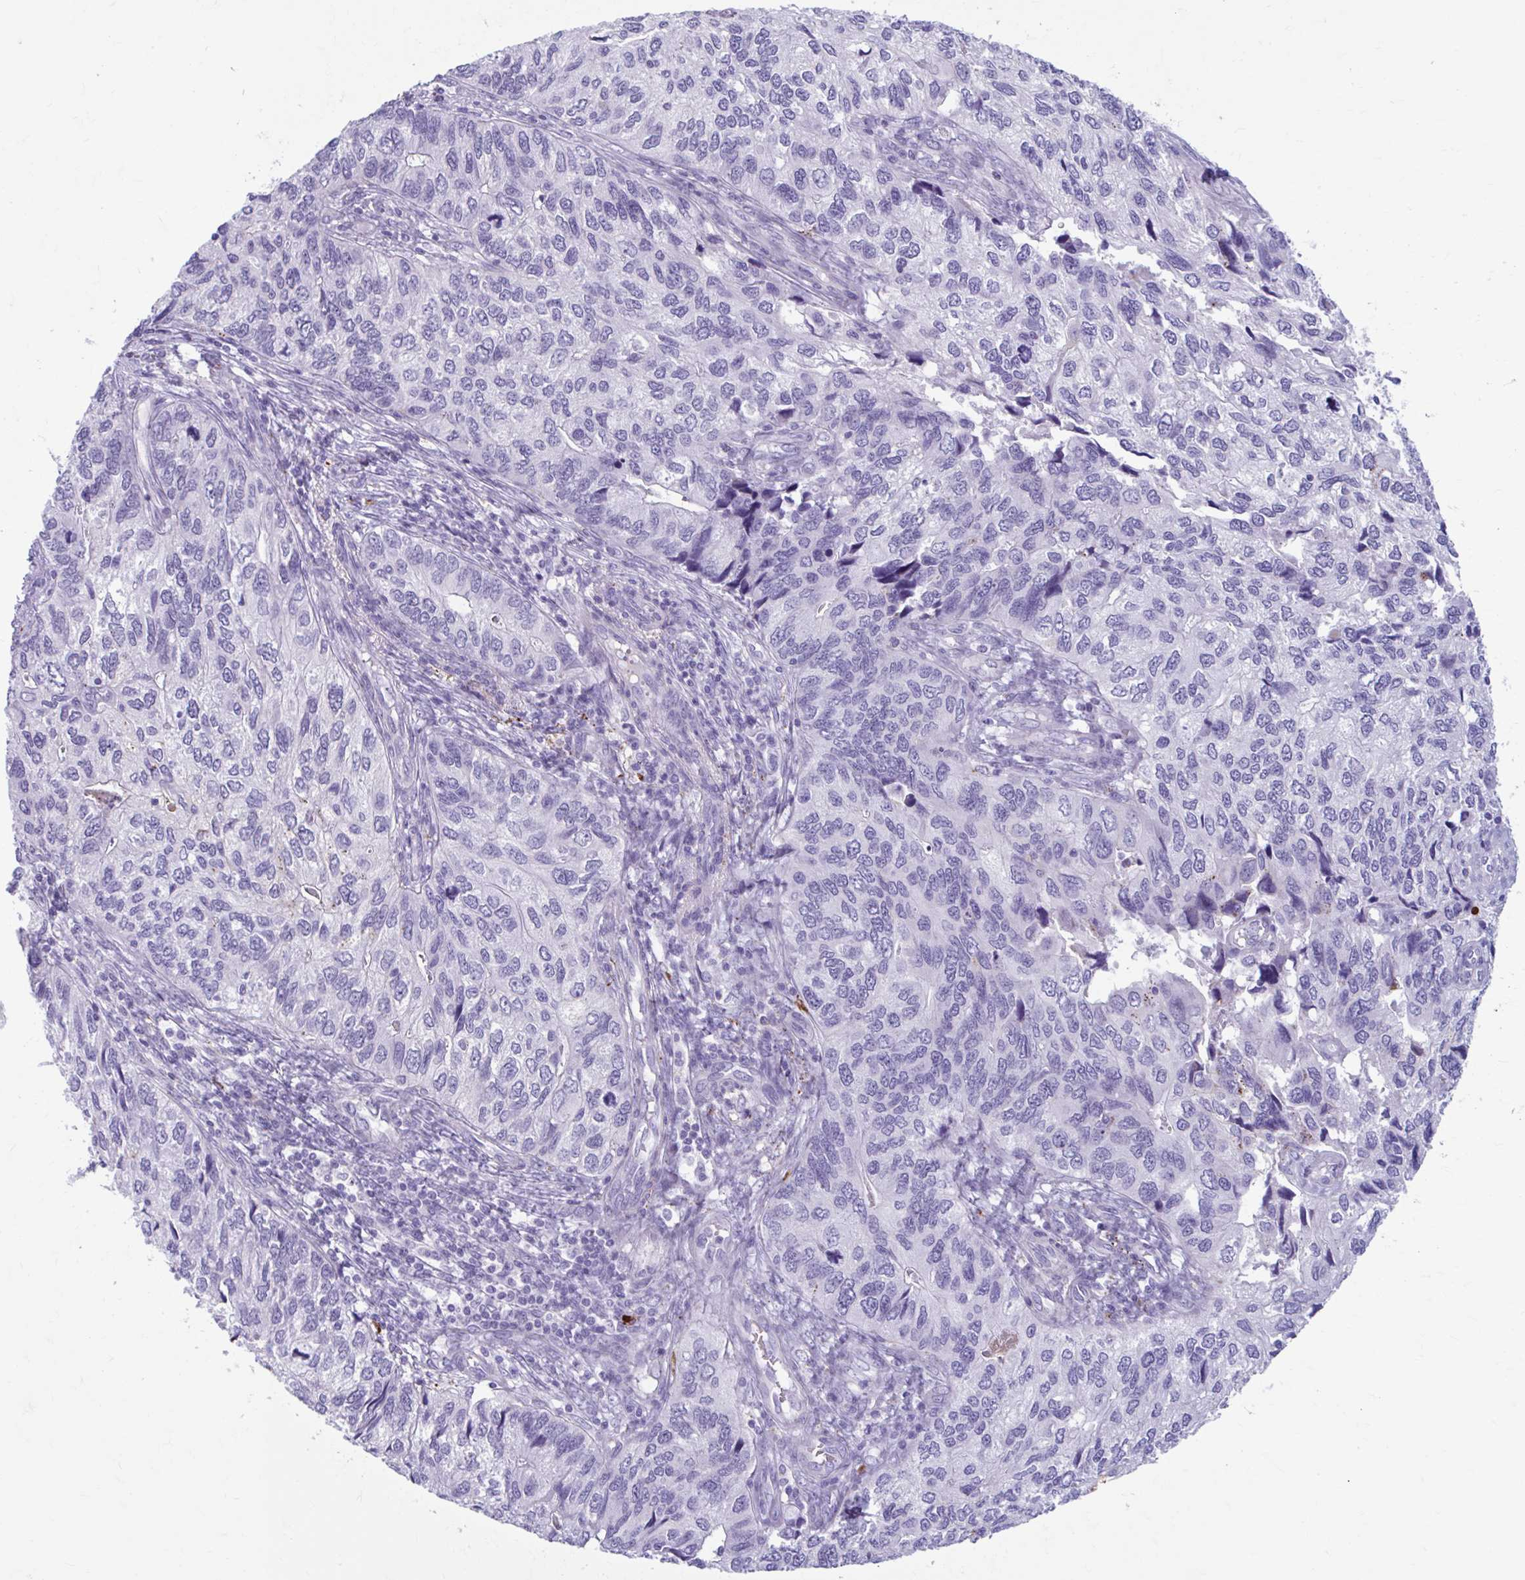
{"staining": {"intensity": "negative", "quantity": "none", "location": "none"}, "tissue": "endometrial cancer", "cell_type": "Tumor cells", "image_type": "cancer", "snomed": [{"axis": "morphology", "description": "Carcinoma, NOS"}, {"axis": "topography", "description": "Uterus"}], "caption": "This is a image of immunohistochemistry (IHC) staining of endometrial cancer, which shows no expression in tumor cells.", "gene": "C12orf71", "patient": {"sex": "female", "age": 76}}